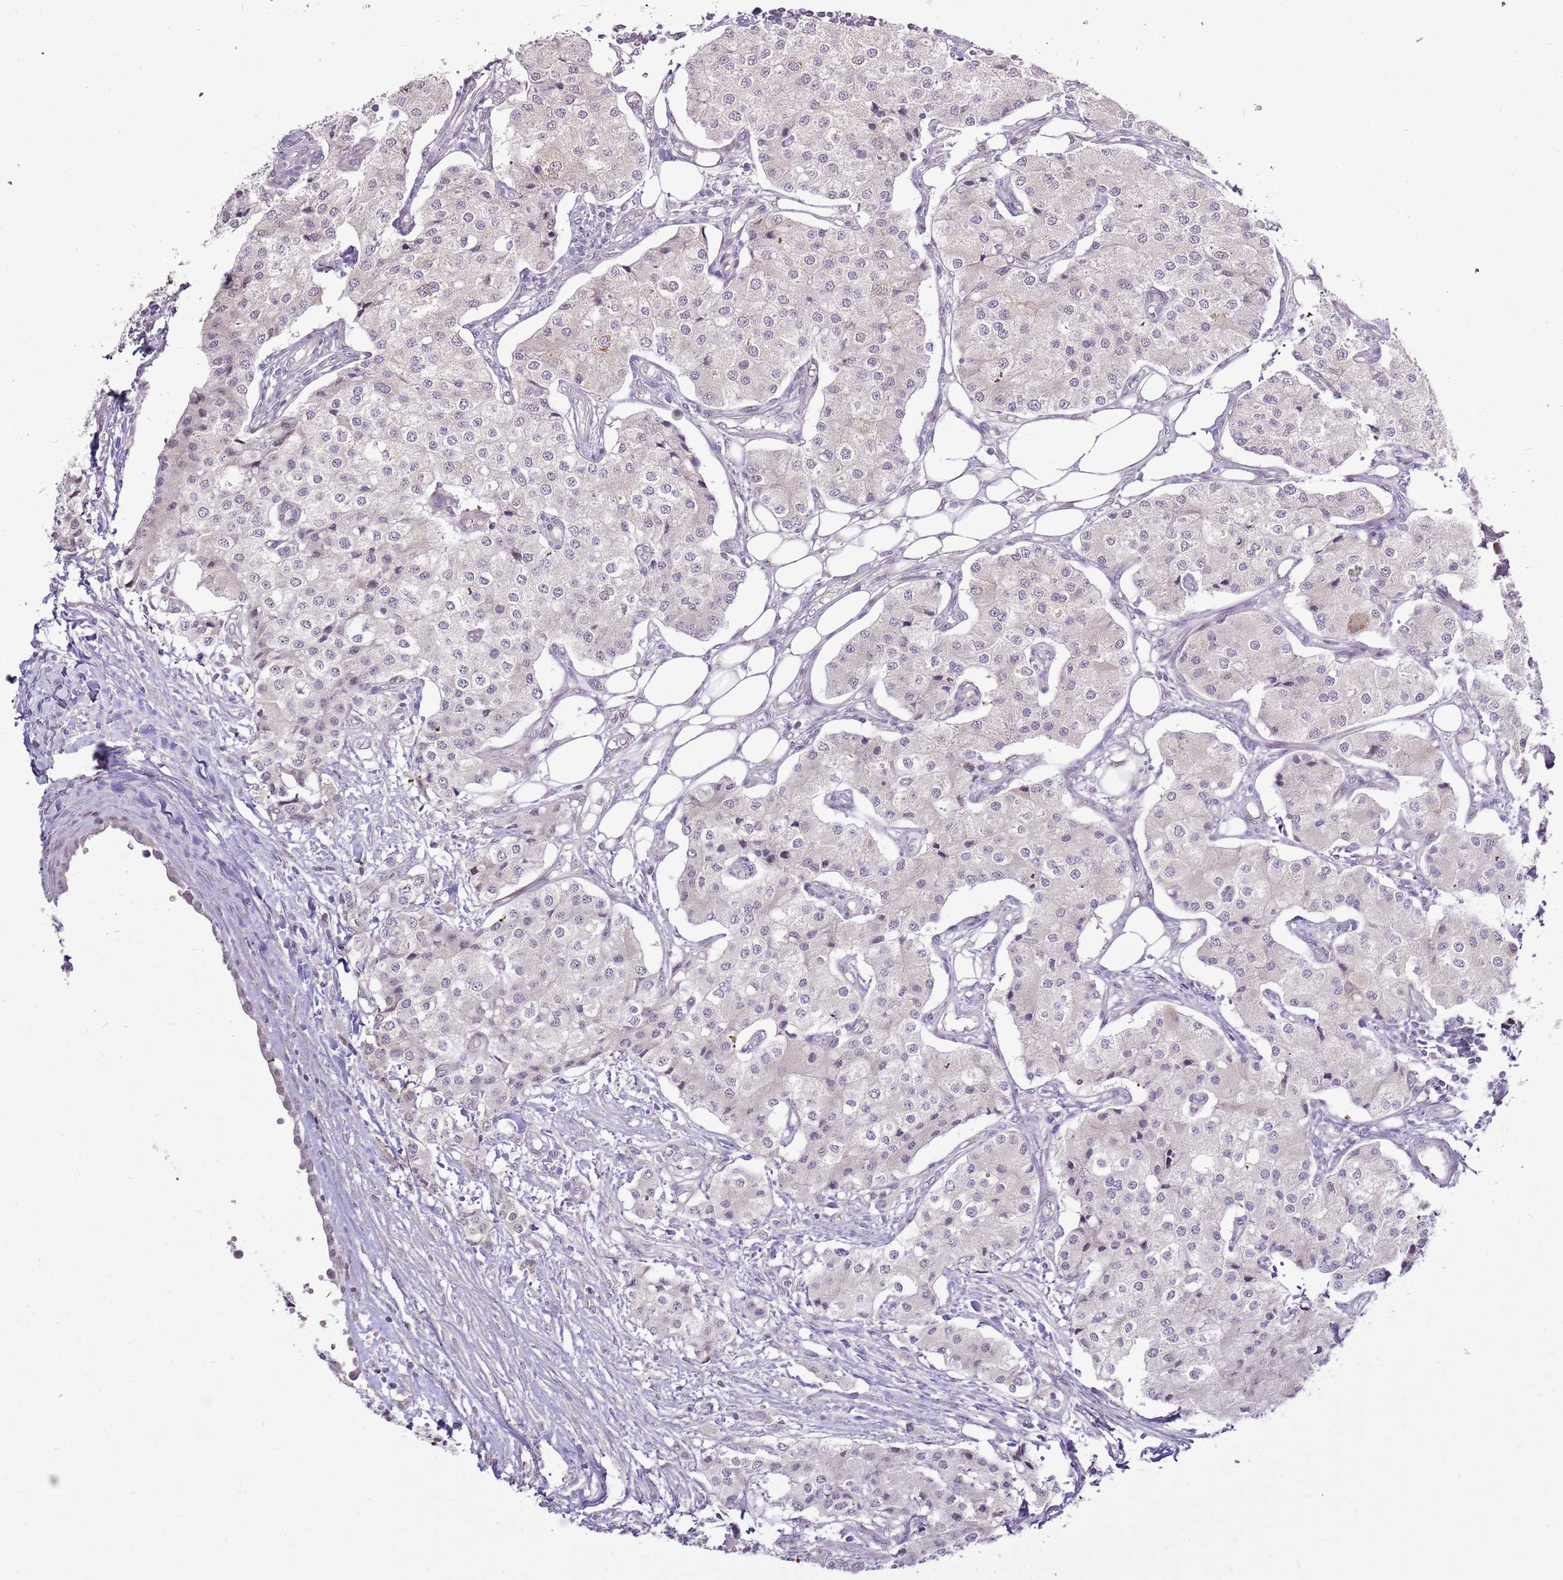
{"staining": {"intensity": "negative", "quantity": "none", "location": "none"}, "tissue": "carcinoid", "cell_type": "Tumor cells", "image_type": "cancer", "snomed": [{"axis": "morphology", "description": "Carcinoid, malignant, NOS"}, {"axis": "topography", "description": "Colon"}], "caption": "This micrograph is of malignant carcinoid stained with immunohistochemistry to label a protein in brown with the nuclei are counter-stained blue. There is no expression in tumor cells.", "gene": "UGGT2", "patient": {"sex": "female", "age": 52}}